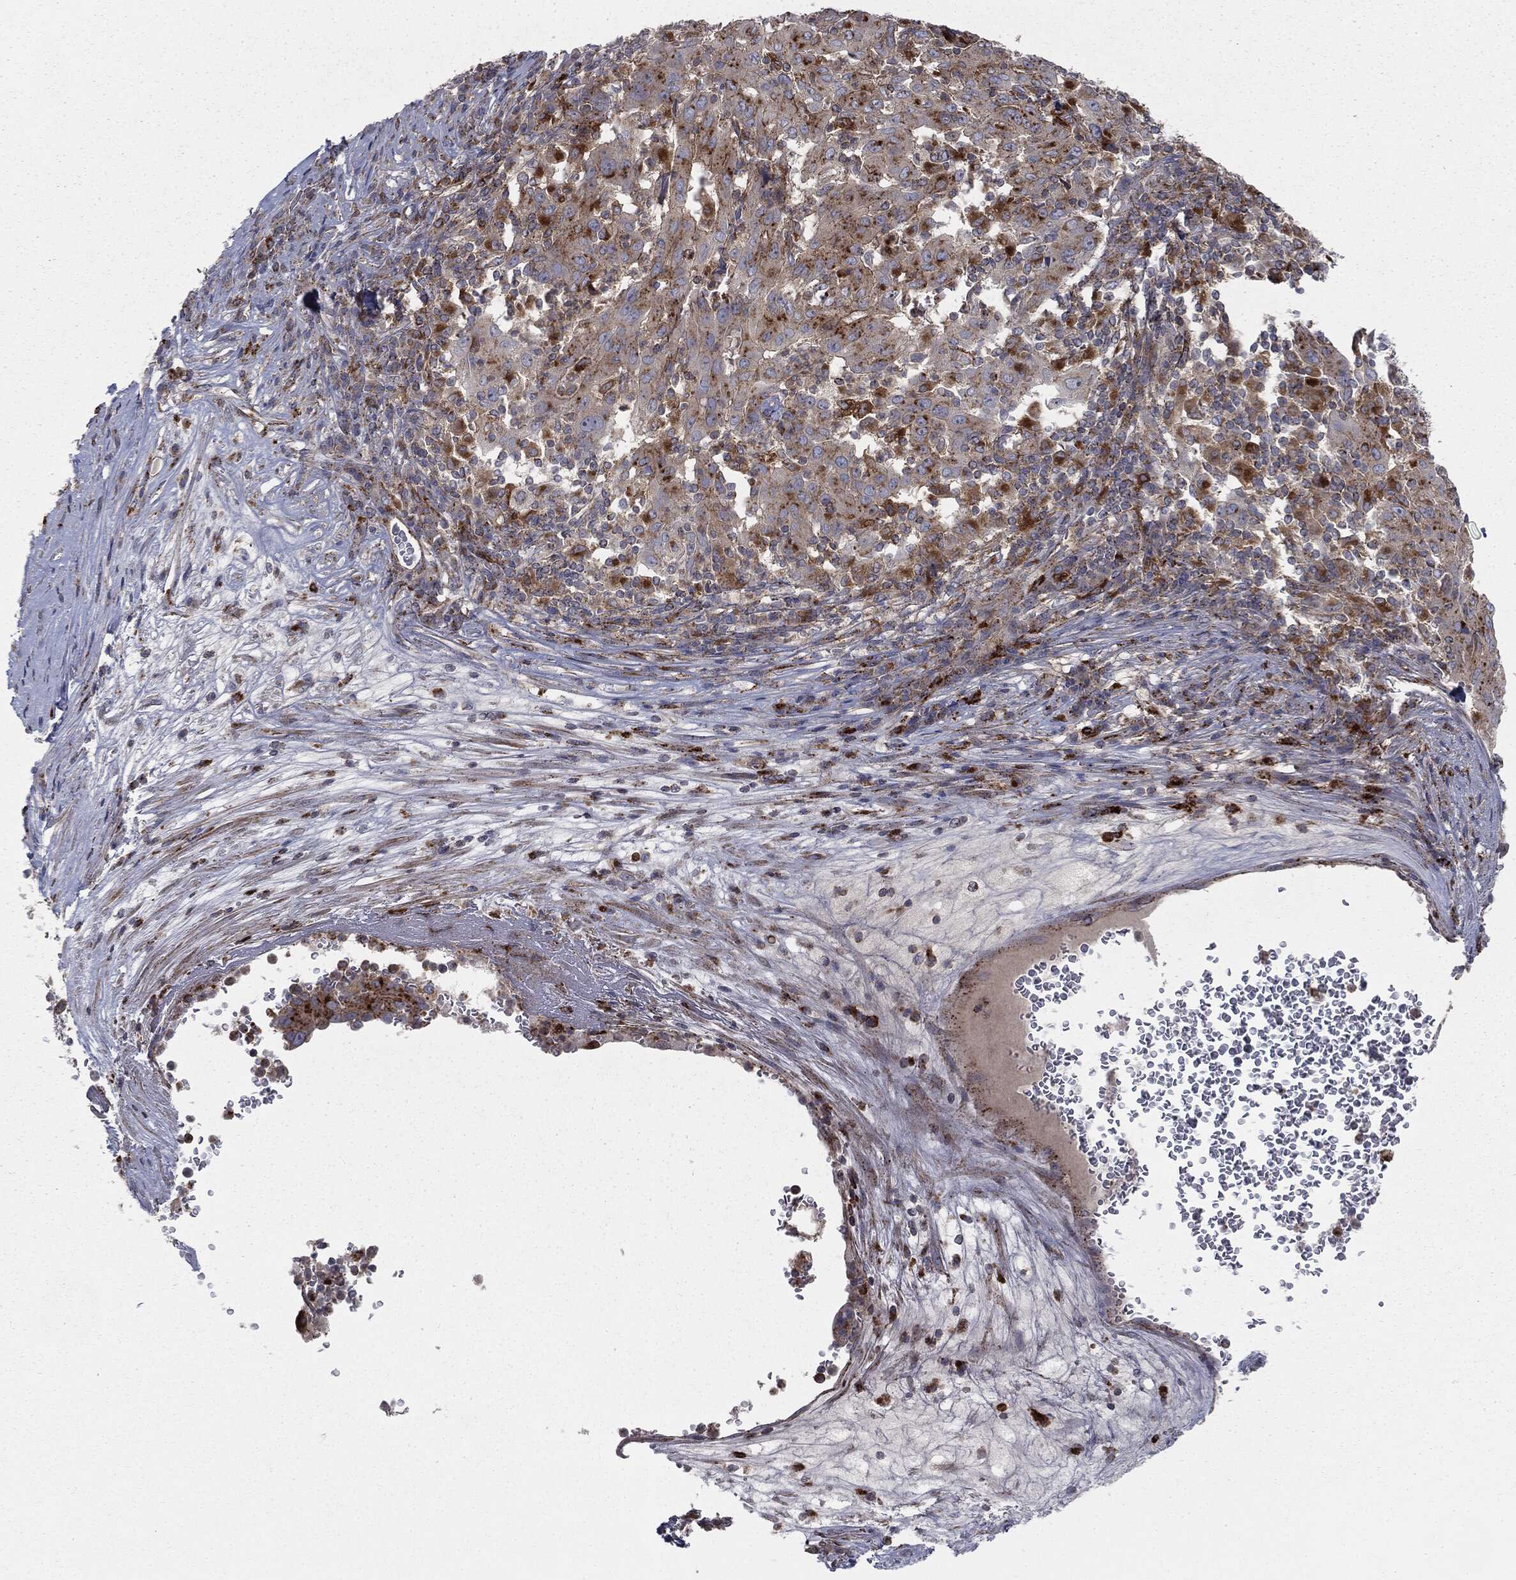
{"staining": {"intensity": "strong", "quantity": "25%-75%", "location": "cytoplasmic/membranous"}, "tissue": "pancreatic cancer", "cell_type": "Tumor cells", "image_type": "cancer", "snomed": [{"axis": "morphology", "description": "Adenocarcinoma, NOS"}, {"axis": "topography", "description": "Pancreas"}], "caption": "Pancreatic adenocarcinoma tissue displays strong cytoplasmic/membranous positivity in approximately 25%-75% of tumor cells, visualized by immunohistochemistry.", "gene": "CTSA", "patient": {"sex": "male", "age": 63}}